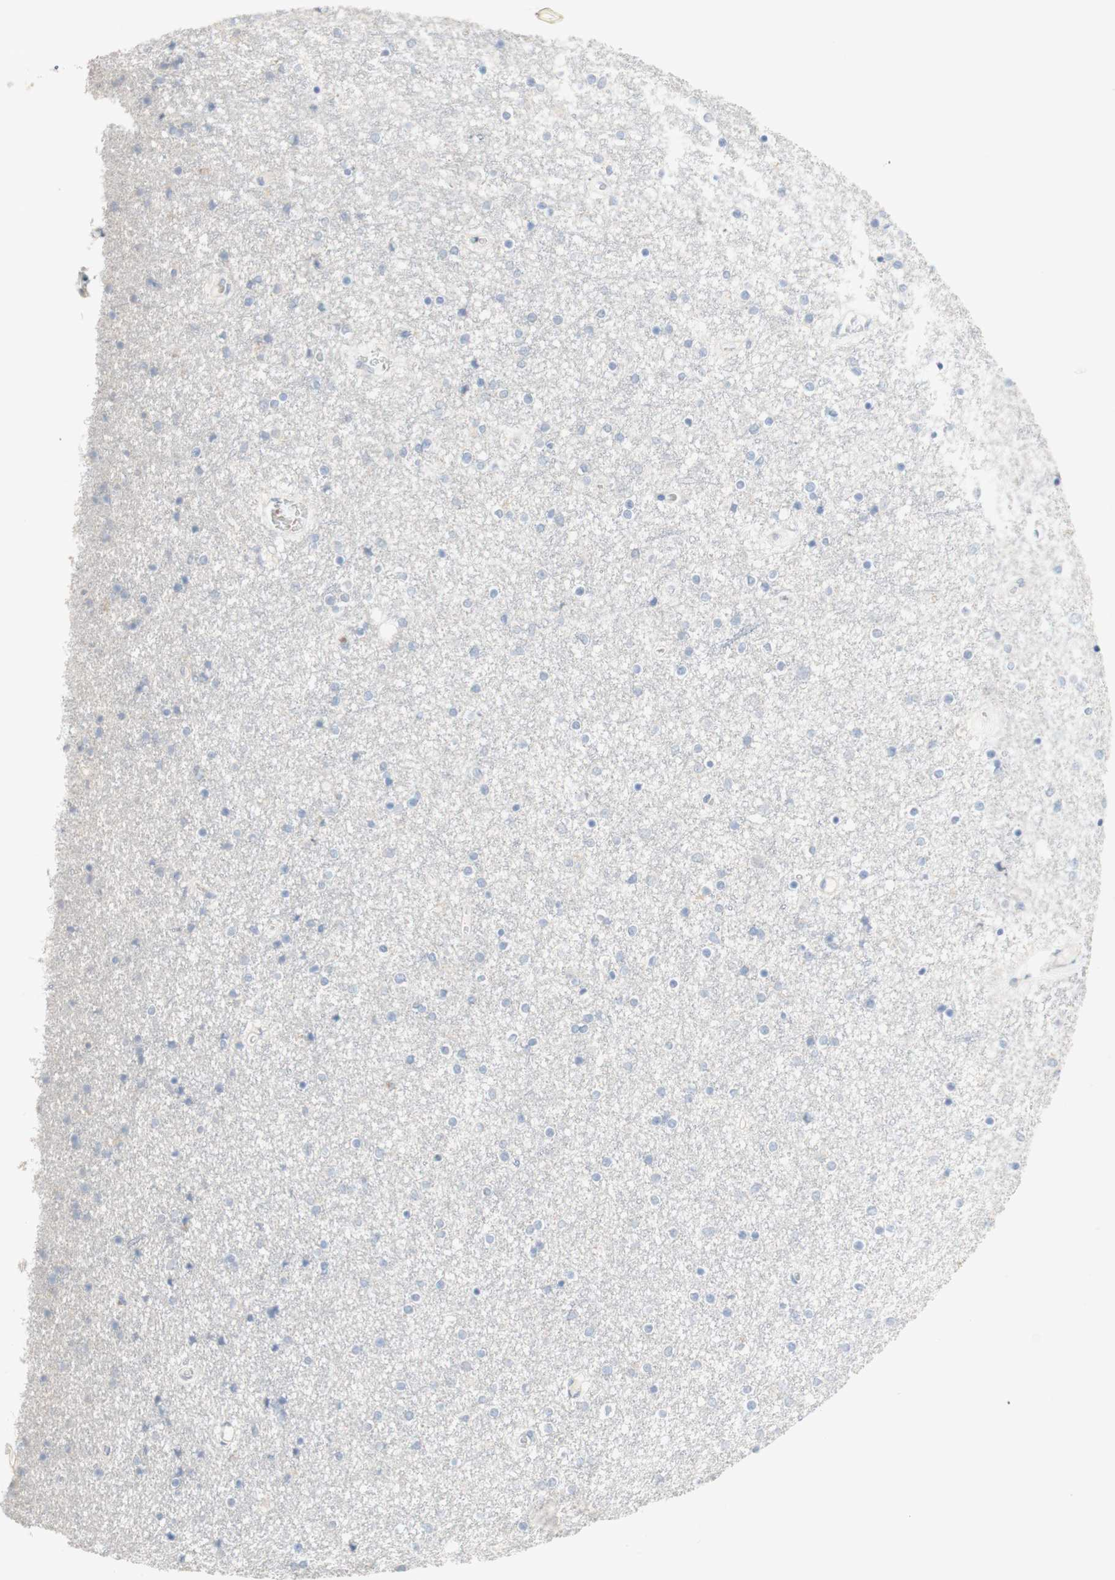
{"staining": {"intensity": "weak", "quantity": "<25%", "location": "cytoplasmic/membranous"}, "tissue": "caudate", "cell_type": "Glial cells", "image_type": "normal", "snomed": [{"axis": "morphology", "description": "Normal tissue, NOS"}, {"axis": "topography", "description": "Lateral ventricle wall"}], "caption": "The immunohistochemistry photomicrograph has no significant expression in glial cells of caudate.", "gene": "MANEA", "patient": {"sex": "female", "age": 54}}